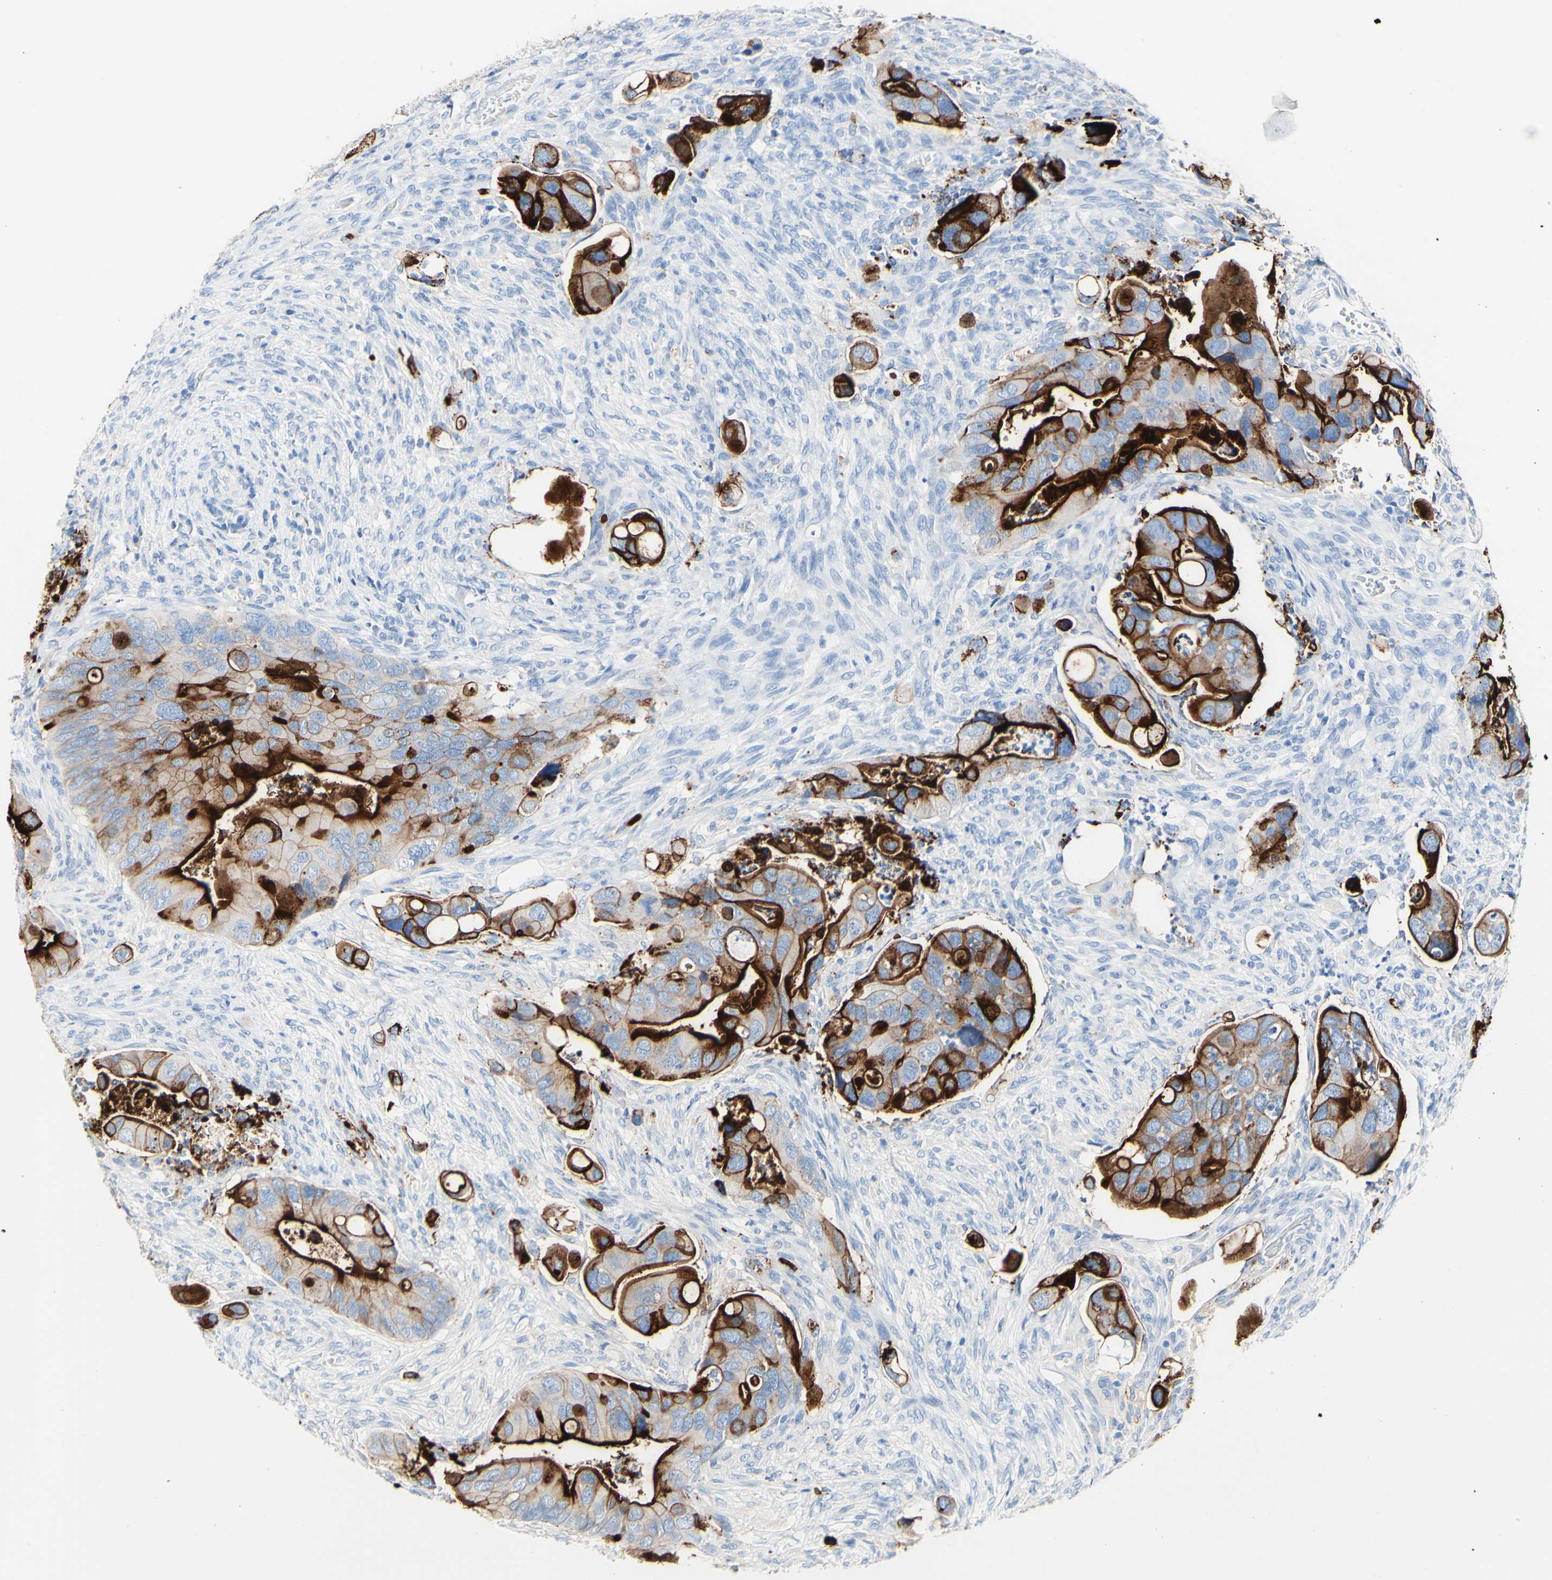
{"staining": {"intensity": "strong", "quantity": ">75%", "location": "cytoplasmic/membranous"}, "tissue": "colorectal cancer", "cell_type": "Tumor cells", "image_type": "cancer", "snomed": [{"axis": "morphology", "description": "Adenocarcinoma, NOS"}, {"axis": "topography", "description": "Rectum"}], "caption": "Protein expression by IHC displays strong cytoplasmic/membranous positivity in approximately >75% of tumor cells in colorectal adenocarcinoma.", "gene": "DSC2", "patient": {"sex": "female", "age": 57}}